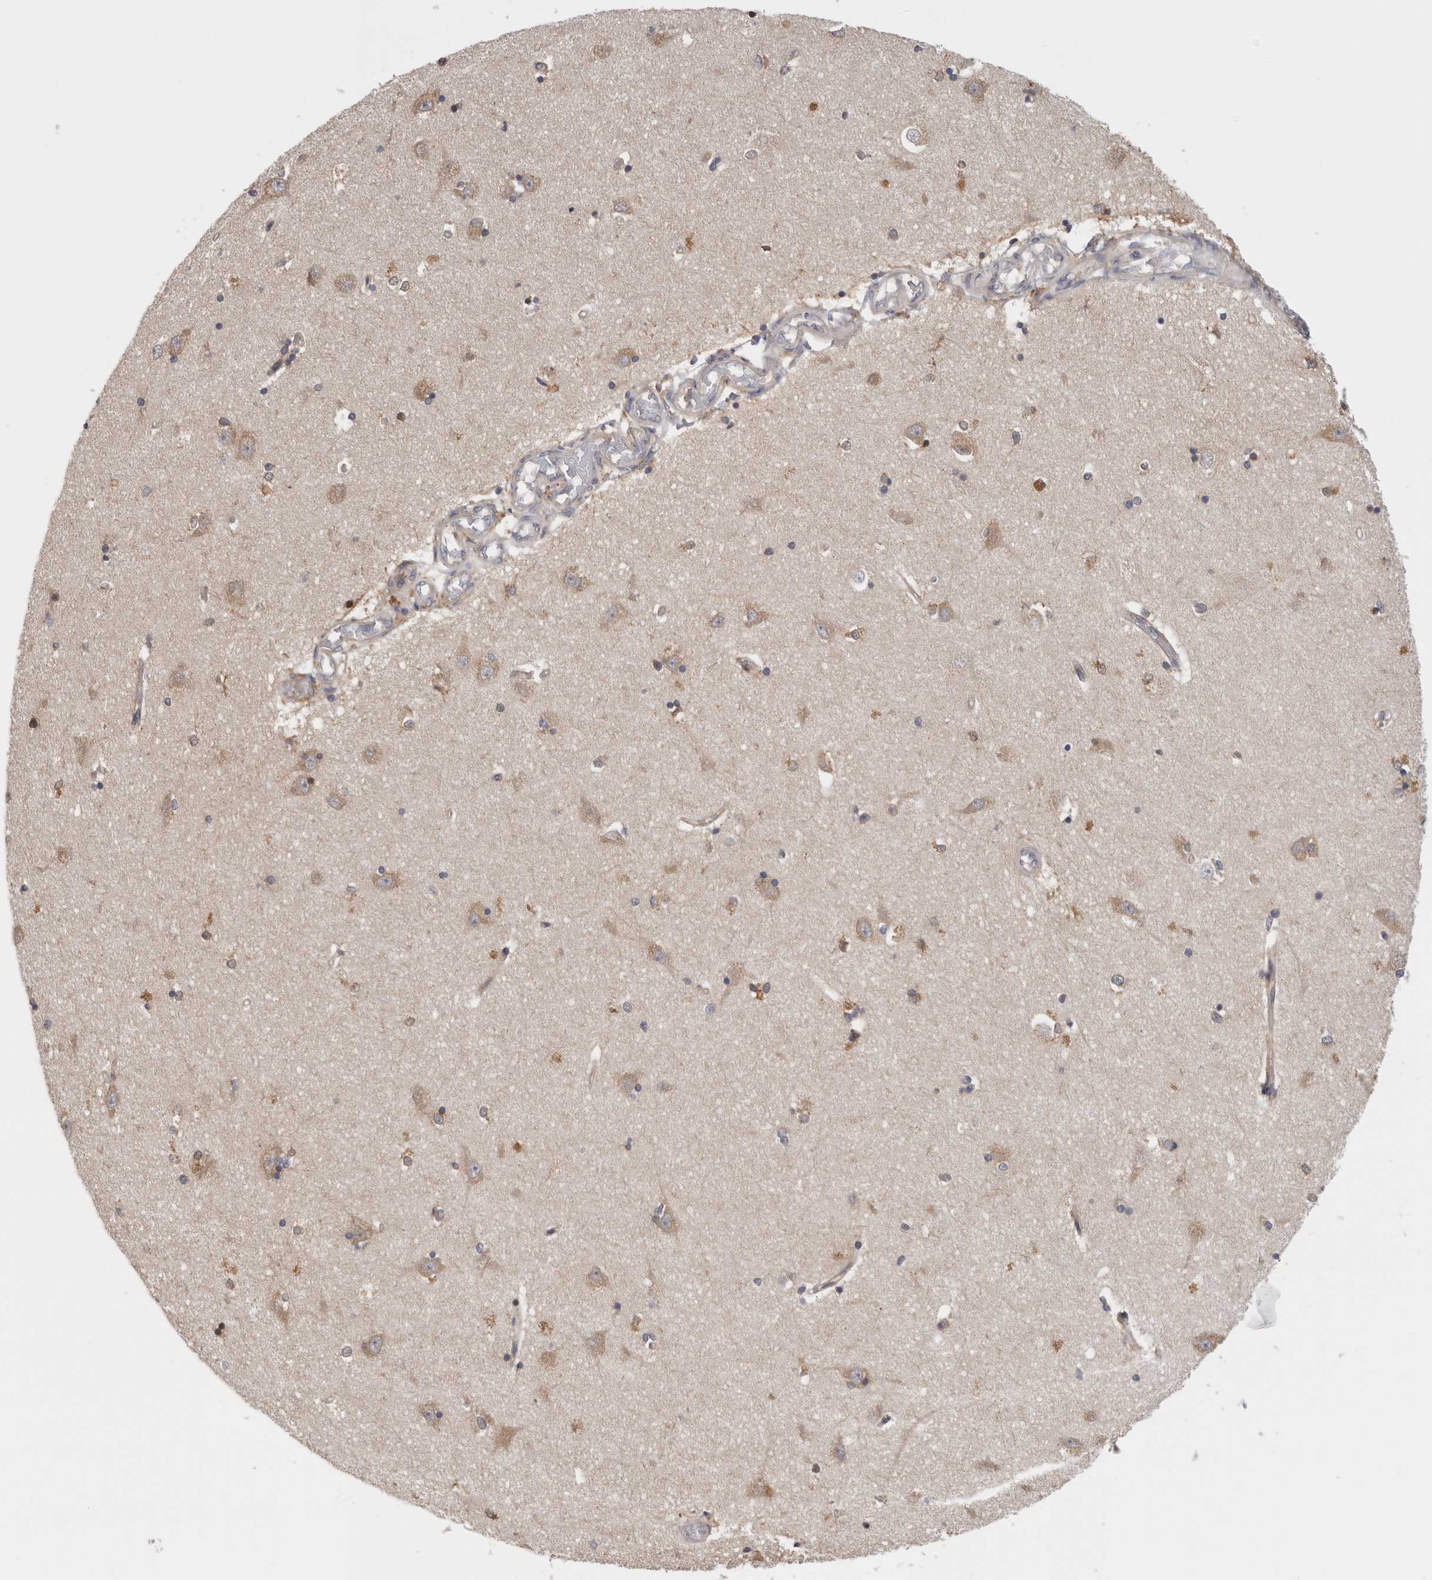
{"staining": {"intensity": "moderate", "quantity": "<25%", "location": "cytoplasmic/membranous"}, "tissue": "hippocampus", "cell_type": "Glial cells", "image_type": "normal", "snomed": [{"axis": "morphology", "description": "Normal tissue, NOS"}, {"axis": "topography", "description": "Hippocampus"}], "caption": "IHC of unremarkable human hippocampus exhibits low levels of moderate cytoplasmic/membranous staining in approximately <25% of glial cells. (Brightfield microscopy of DAB IHC at high magnification).", "gene": "GRIK2", "patient": {"sex": "male", "age": 45}}